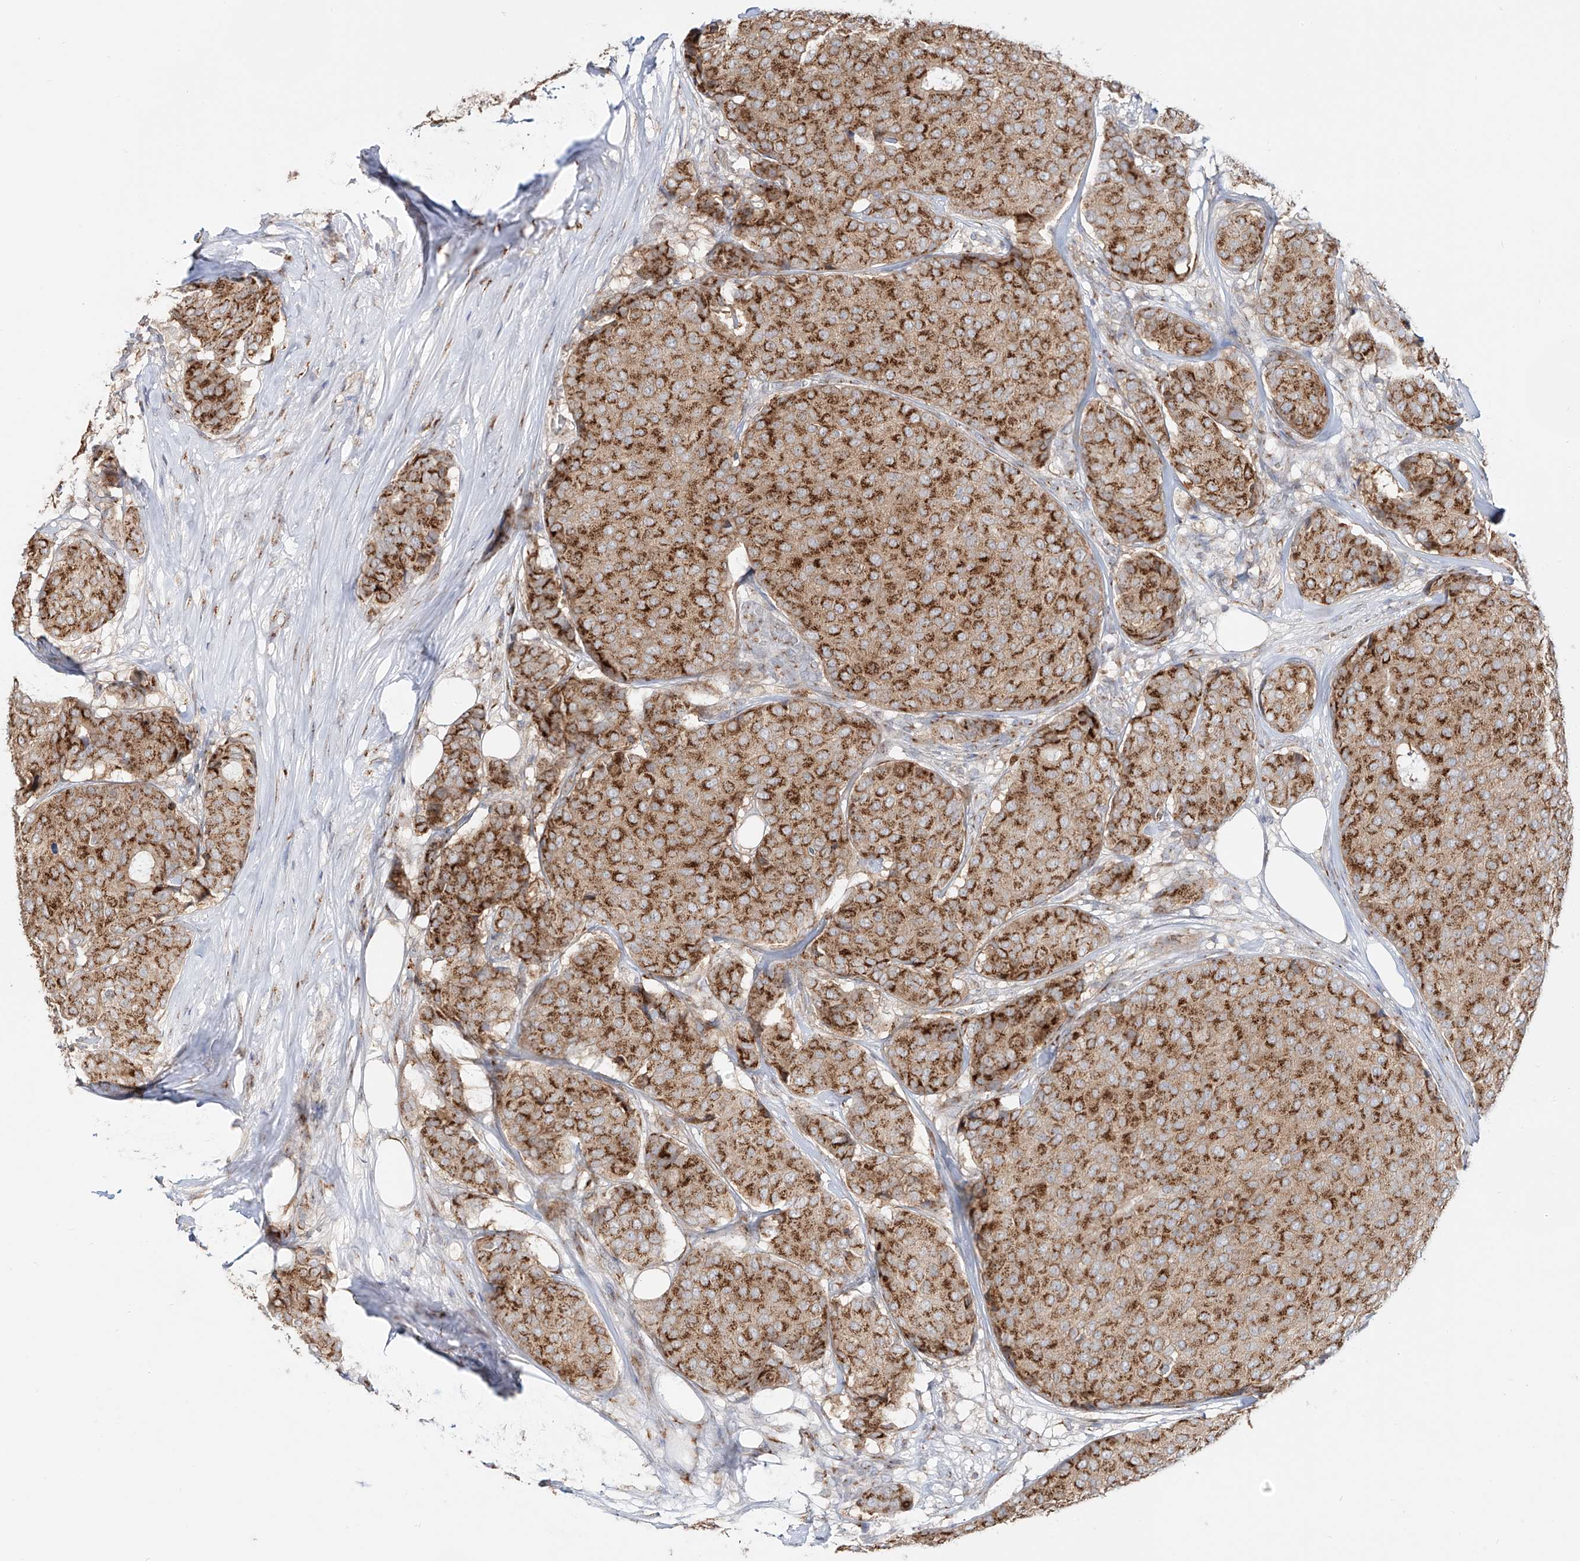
{"staining": {"intensity": "moderate", "quantity": ">75%", "location": "cytoplasmic/membranous"}, "tissue": "breast cancer", "cell_type": "Tumor cells", "image_type": "cancer", "snomed": [{"axis": "morphology", "description": "Duct carcinoma"}, {"axis": "topography", "description": "Breast"}], "caption": "Immunohistochemical staining of breast intraductal carcinoma exhibits moderate cytoplasmic/membranous protein positivity in about >75% of tumor cells.", "gene": "BSDC1", "patient": {"sex": "female", "age": 75}}